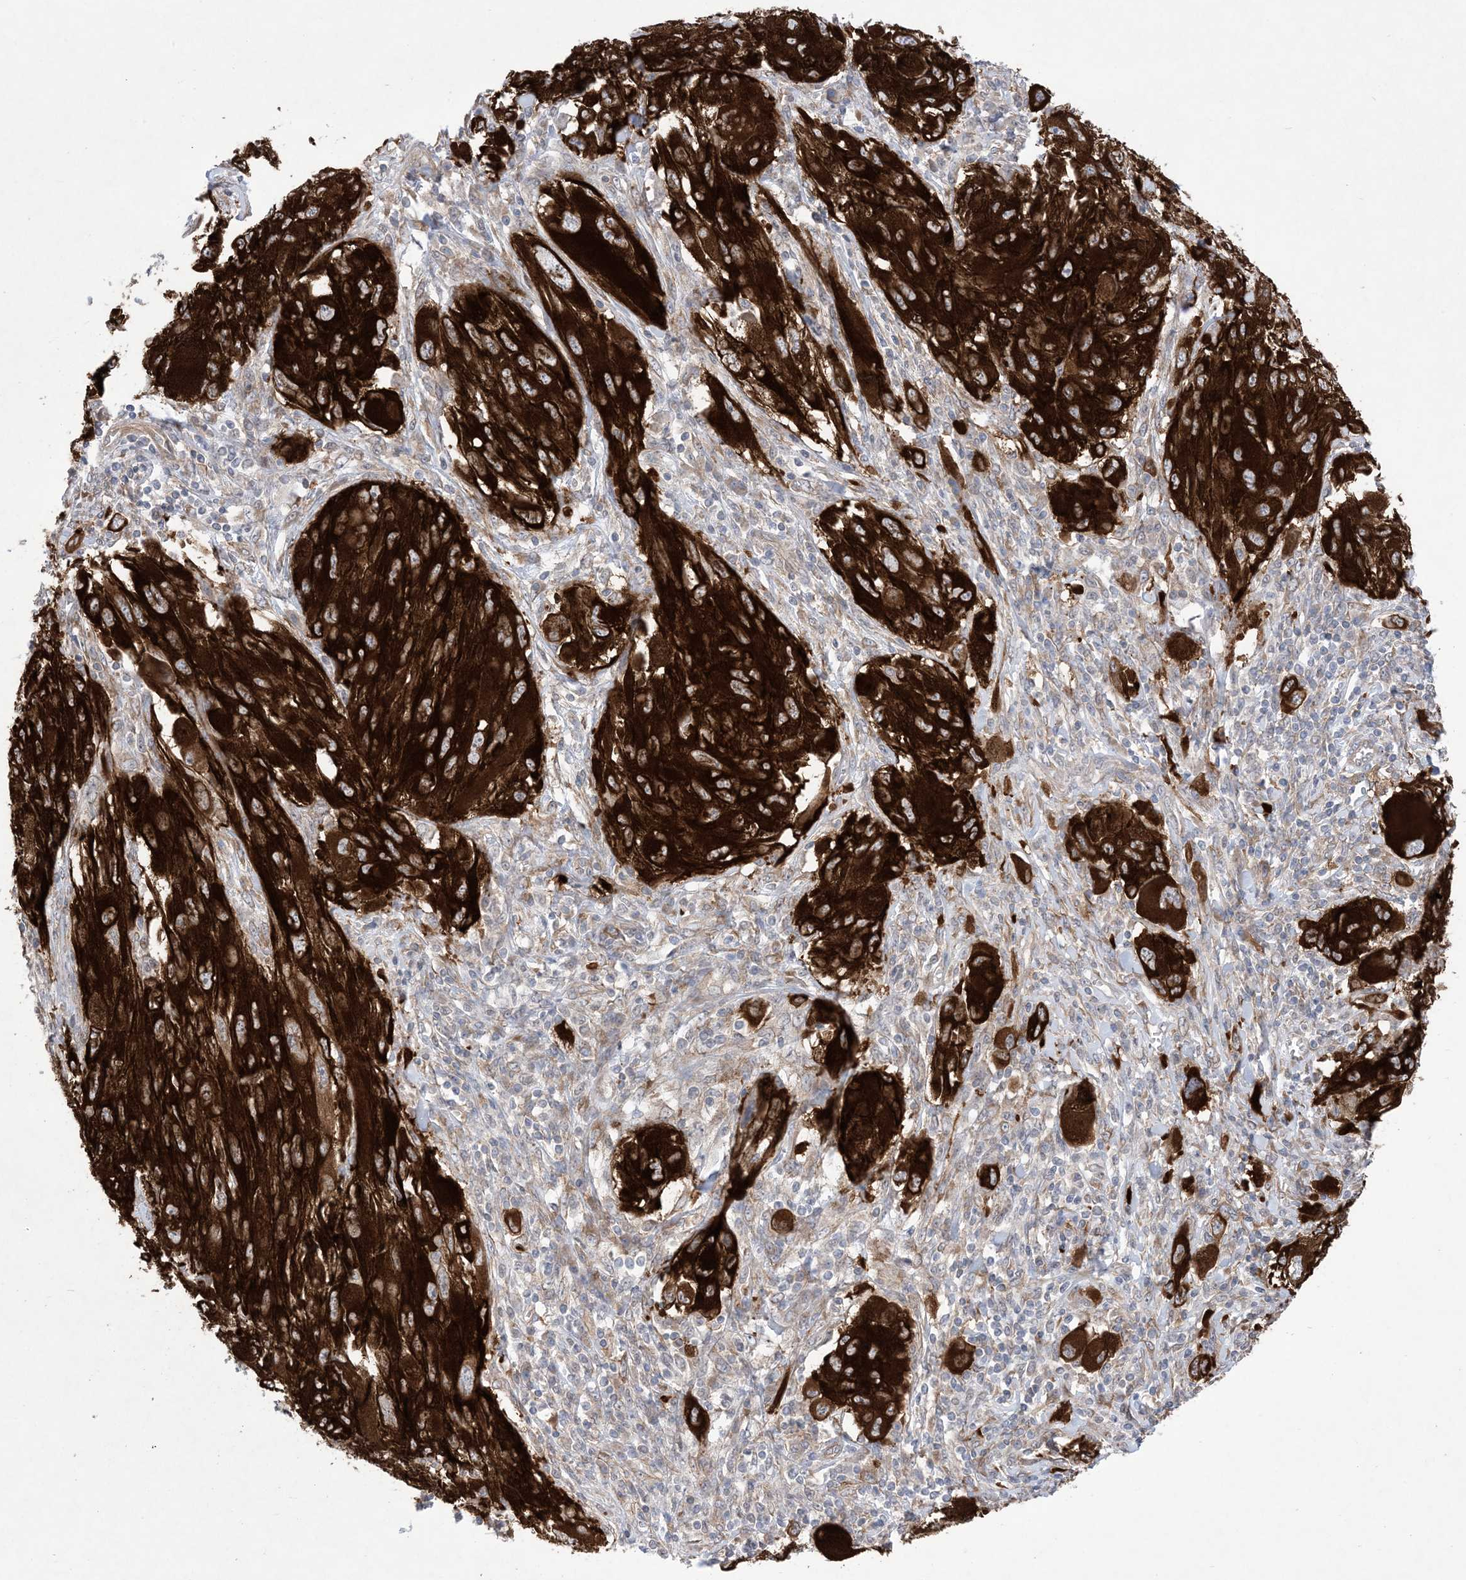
{"staining": {"intensity": "strong", "quantity": ">75%", "location": "cytoplasmic/membranous"}, "tissue": "melanoma", "cell_type": "Tumor cells", "image_type": "cancer", "snomed": [{"axis": "morphology", "description": "Malignant melanoma, NOS"}, {"axis": "topography", "description": "Skin"}], "caption": "Human malignant melanoma stained for a protein (brown) shows strong cytoplasmic/membranous positive positivity in about >75% of tumor cells.", "gene": "EHBP1", "patient": {"sex": "female", "age": 91}}